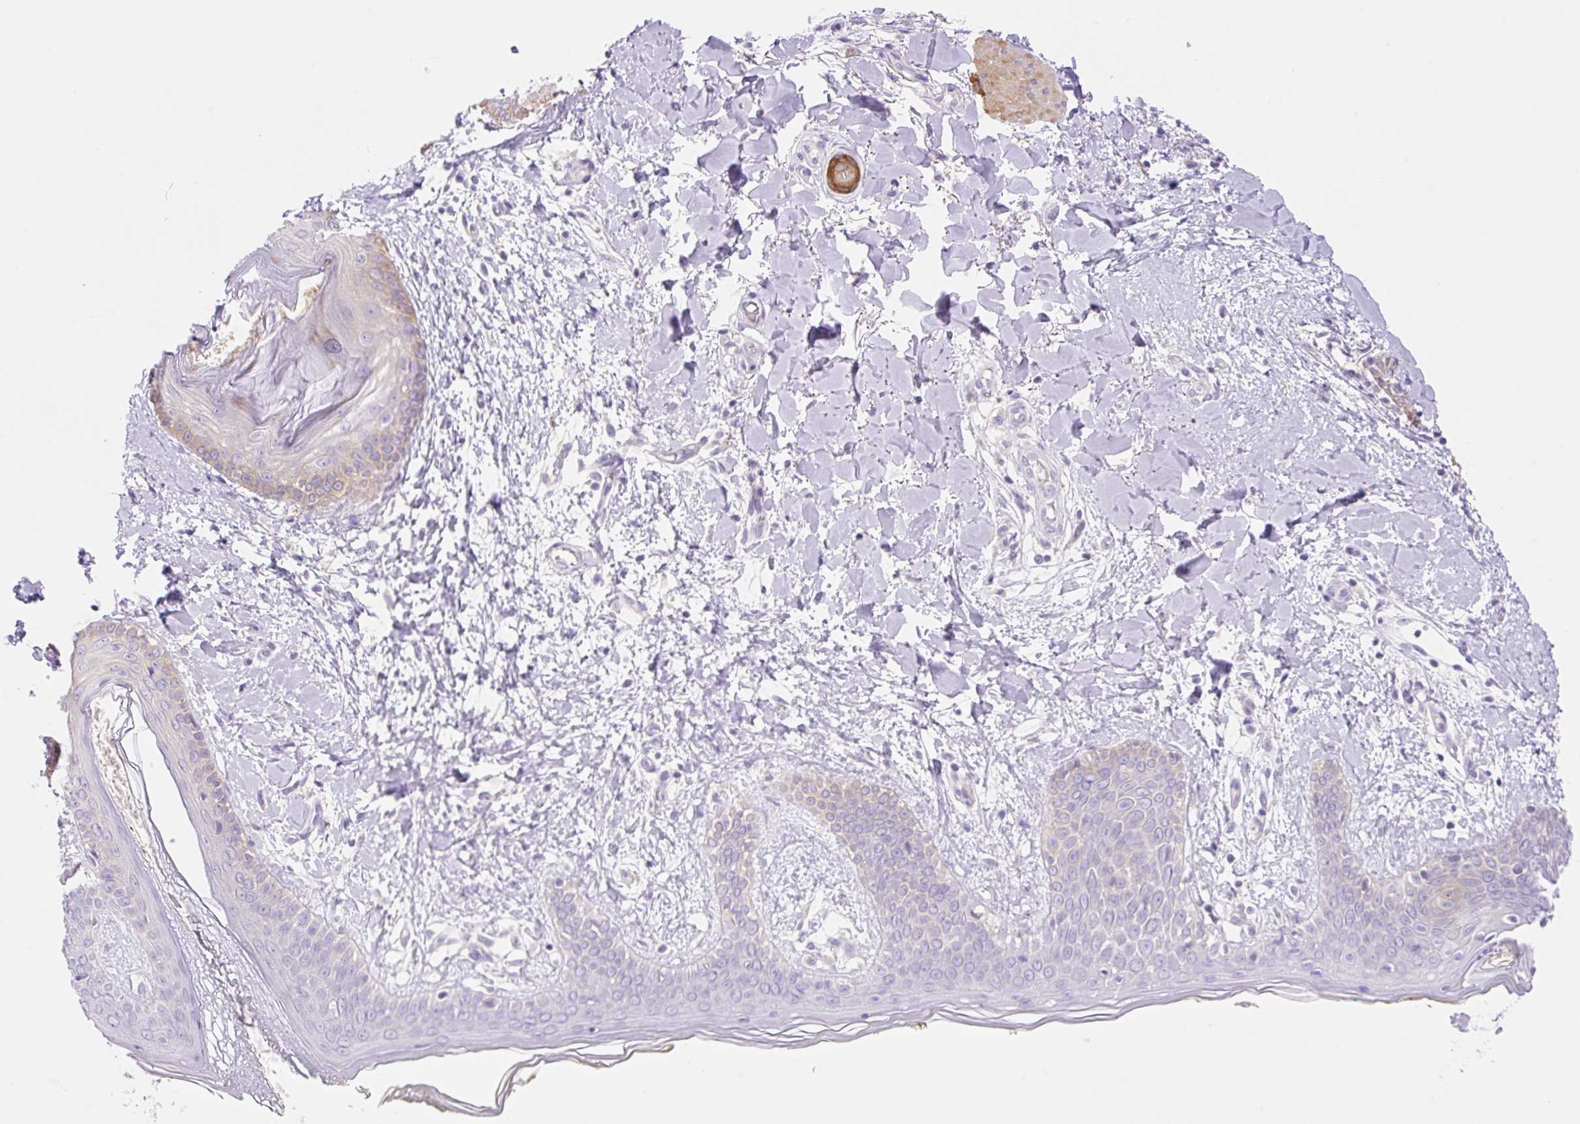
{"staining": {"intensity": "negative", "quantity": "none", "location": "none"}, "tissue": "skin", "cell_type": "Fibroblasts", "image_type": "normal", "snomed": [{"axis": "morphology", "description": "Normal tissue, NOS"}, {"axis": "topography", "description": "Skin"}], "caption": "An image of skin stained for a protein displays no brown staining in fibroblasts.", "gene": "DENND5A", "patient": {"sex": "female", "age": 34}}